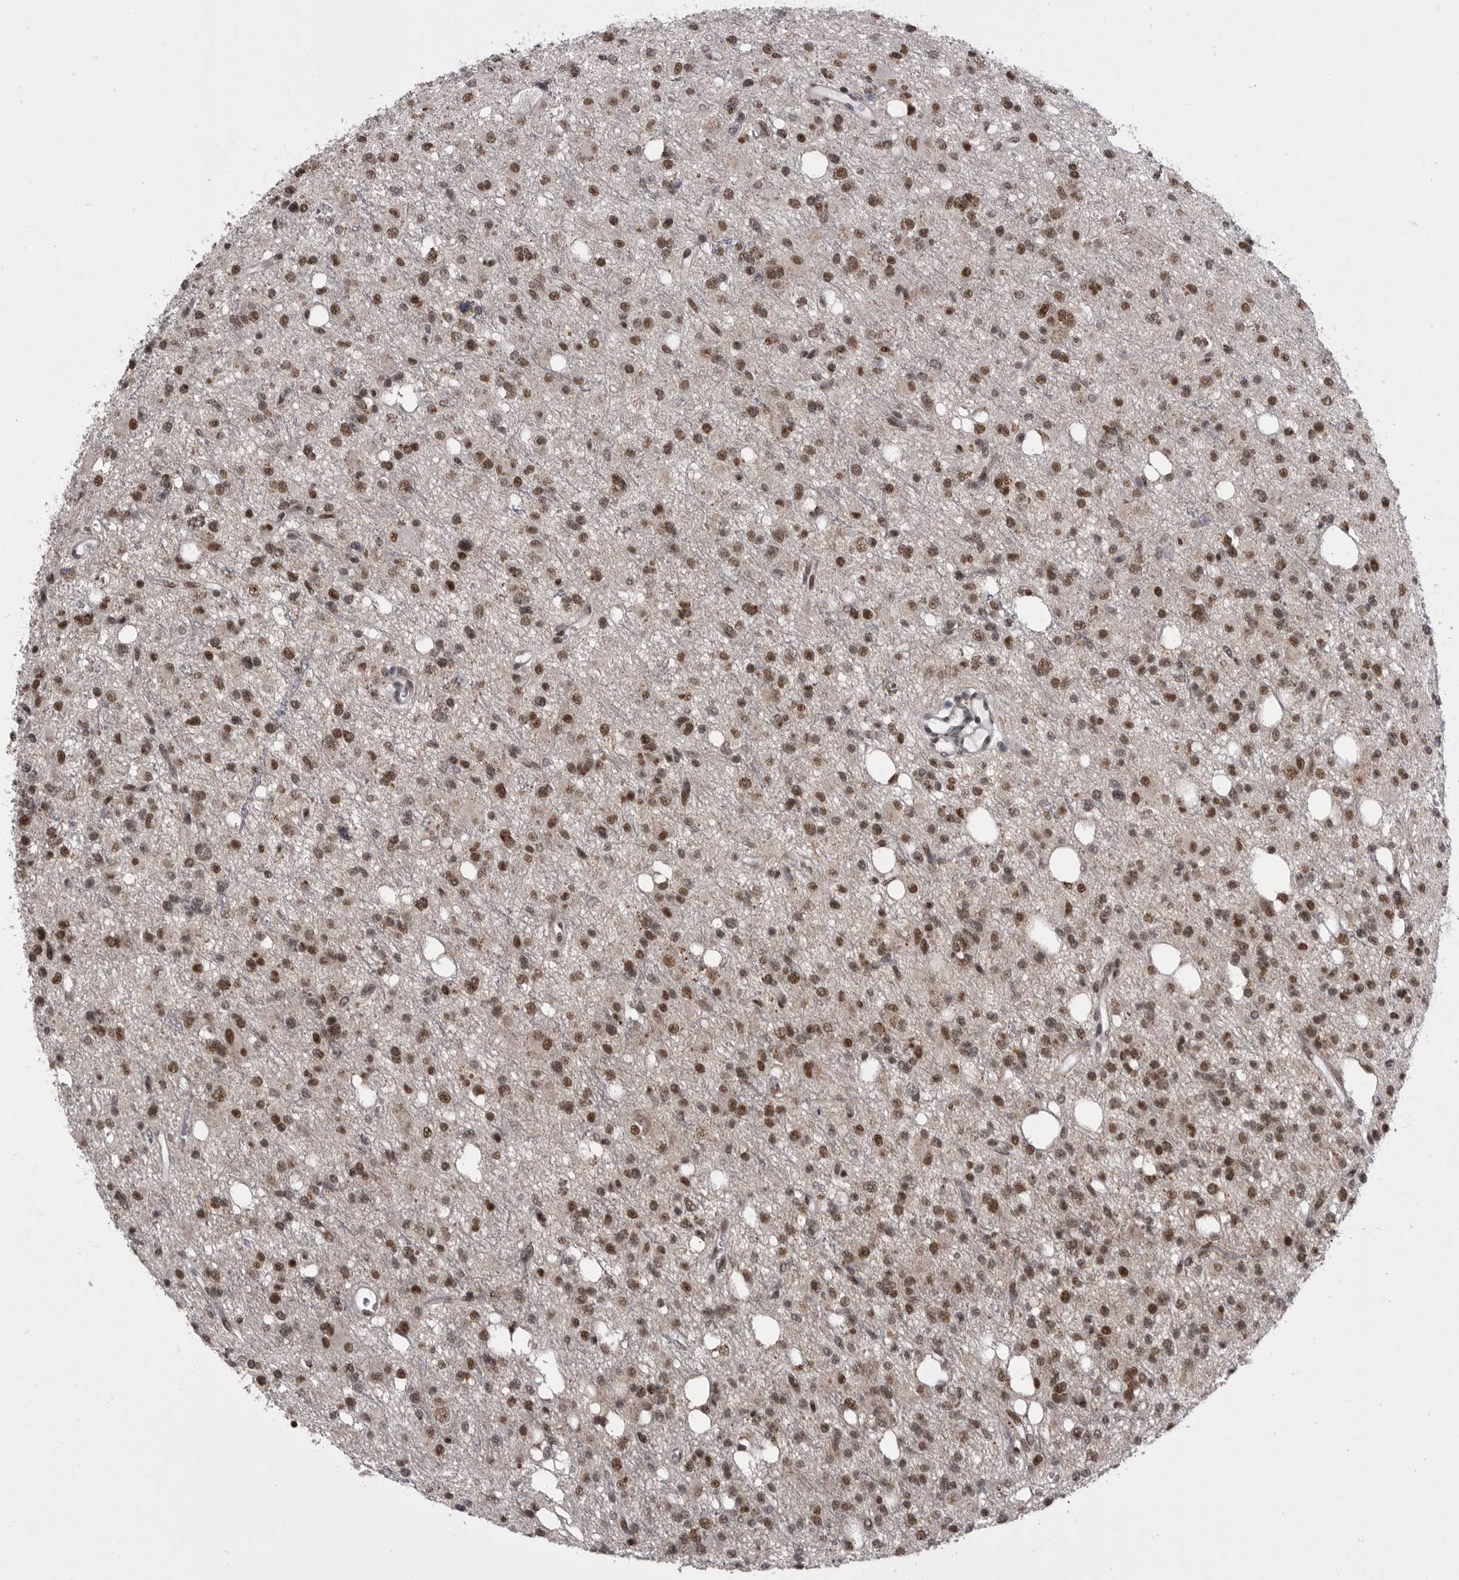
{"staining": {"intensity": "moderate", "quantity": ">75%", "location": "nuclear"}, "tissue": "glioma", "cell_type": "Tumor cells", "image_type": "cancer", "snomed": [{"axis": "morphology", "description": "Glioma, malignant, High grade"}, {"axis": "topography", "description": "Brain"}], "caption": "A micrograph of human high-grade glioma (malignant) stained for a protein displays moderate nuclear brown staining in tumor cells.", "gene": "MEPCE", "patient": {"sex": "female", "age": 62}}